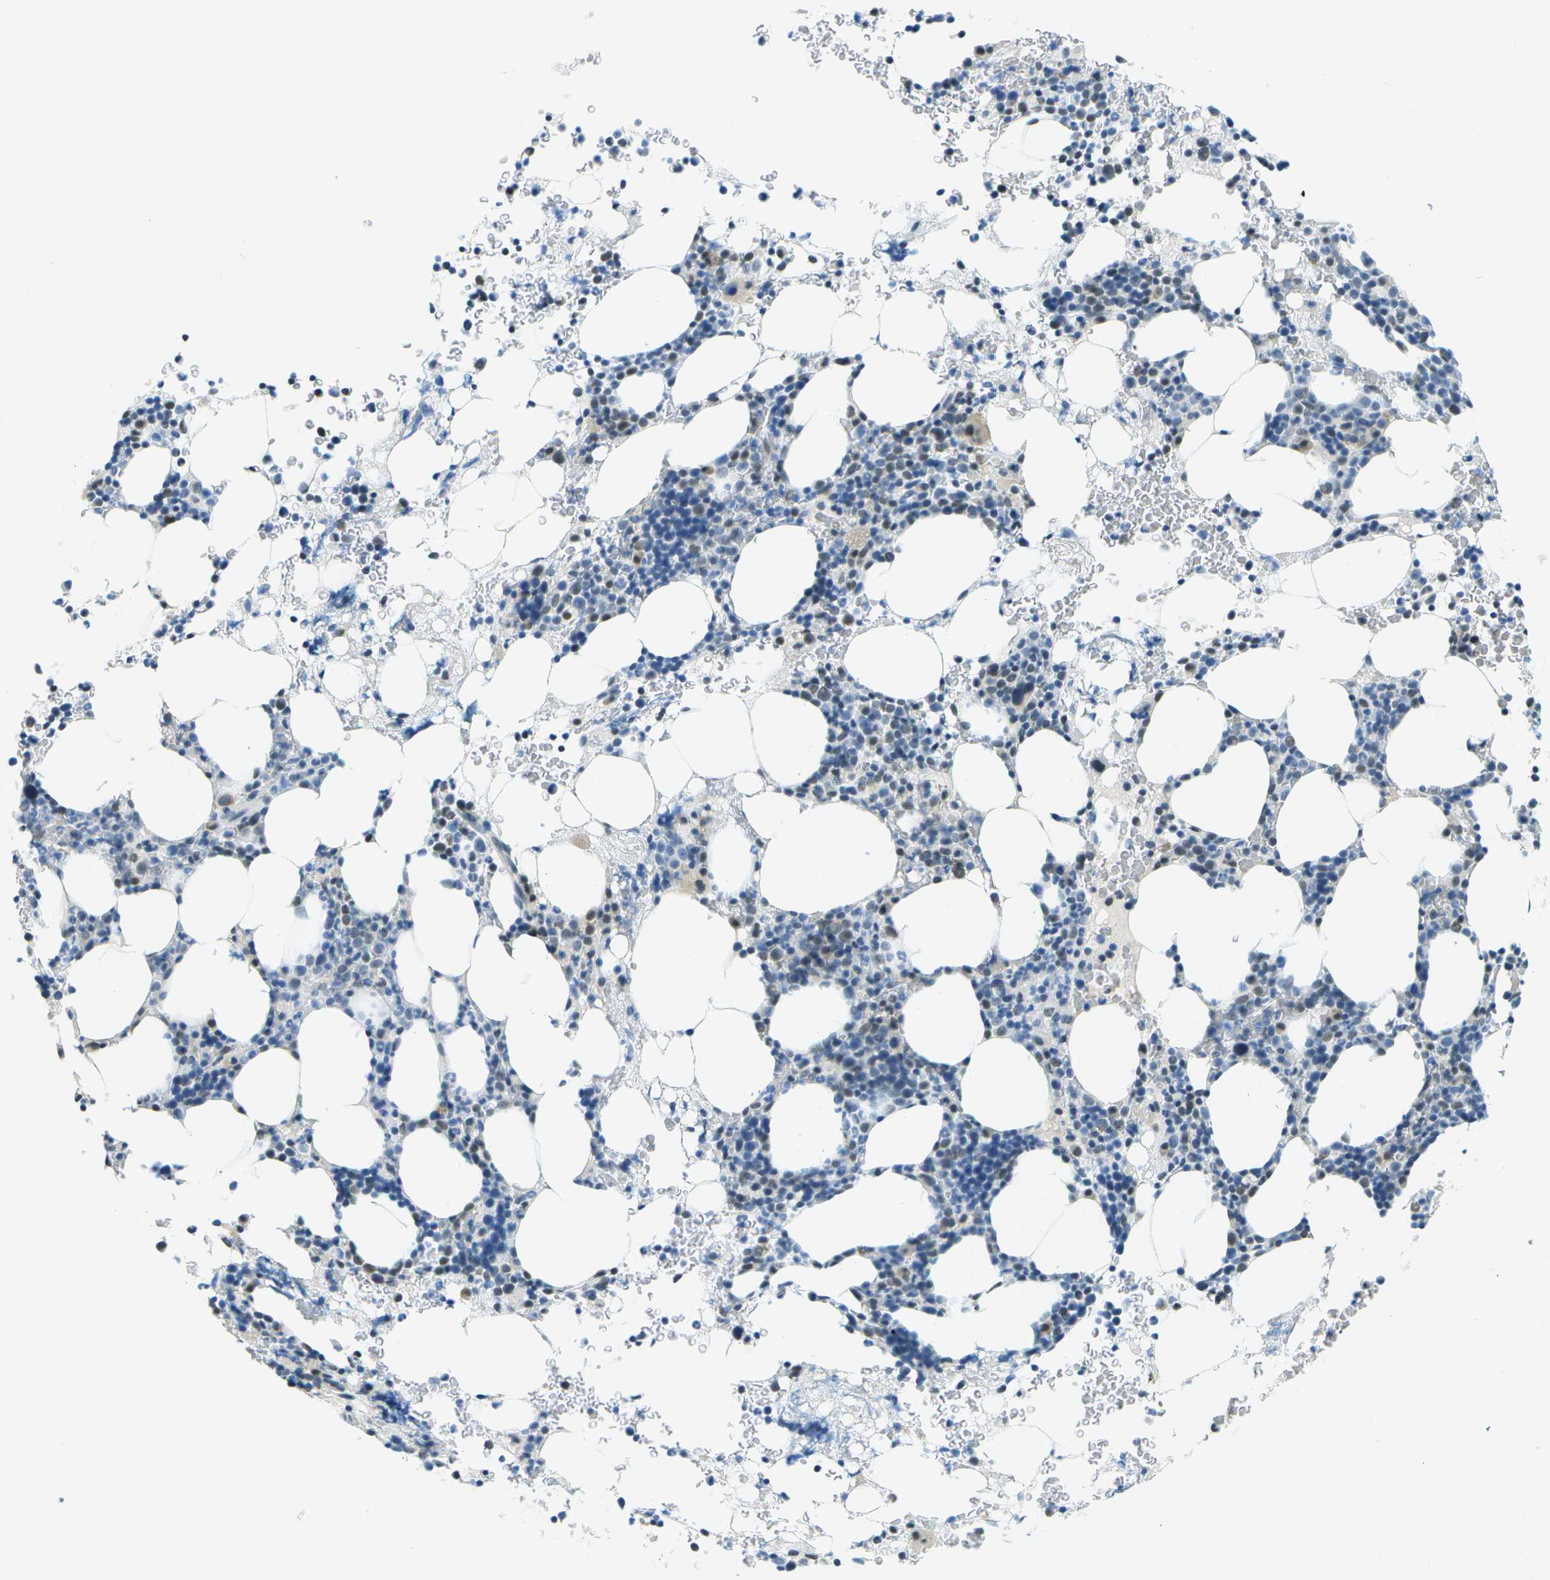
{"staining": {"intensity": "moderate", "quantity": "25%-75%", "location": "nuclear"}, "tissue": "bone marrow", "cell_type": "Hematopoietic cells", "image_type": "normal", "snomed": [{"axis": "morphology", "description": "Normal tissue, NOS"}, {"axis": "morphology", "description": "Inflammation, NOS"}, {"axis": "topography", "description": "Bone marrow"}], "caption": "Immunohistochemical staining of benign bone marrow shows moderate nuclear protein staining in about 25%-75% of hematopoietic cells.", "gene": "NEK11", "patient": {"sex": "female", "age": 84}}